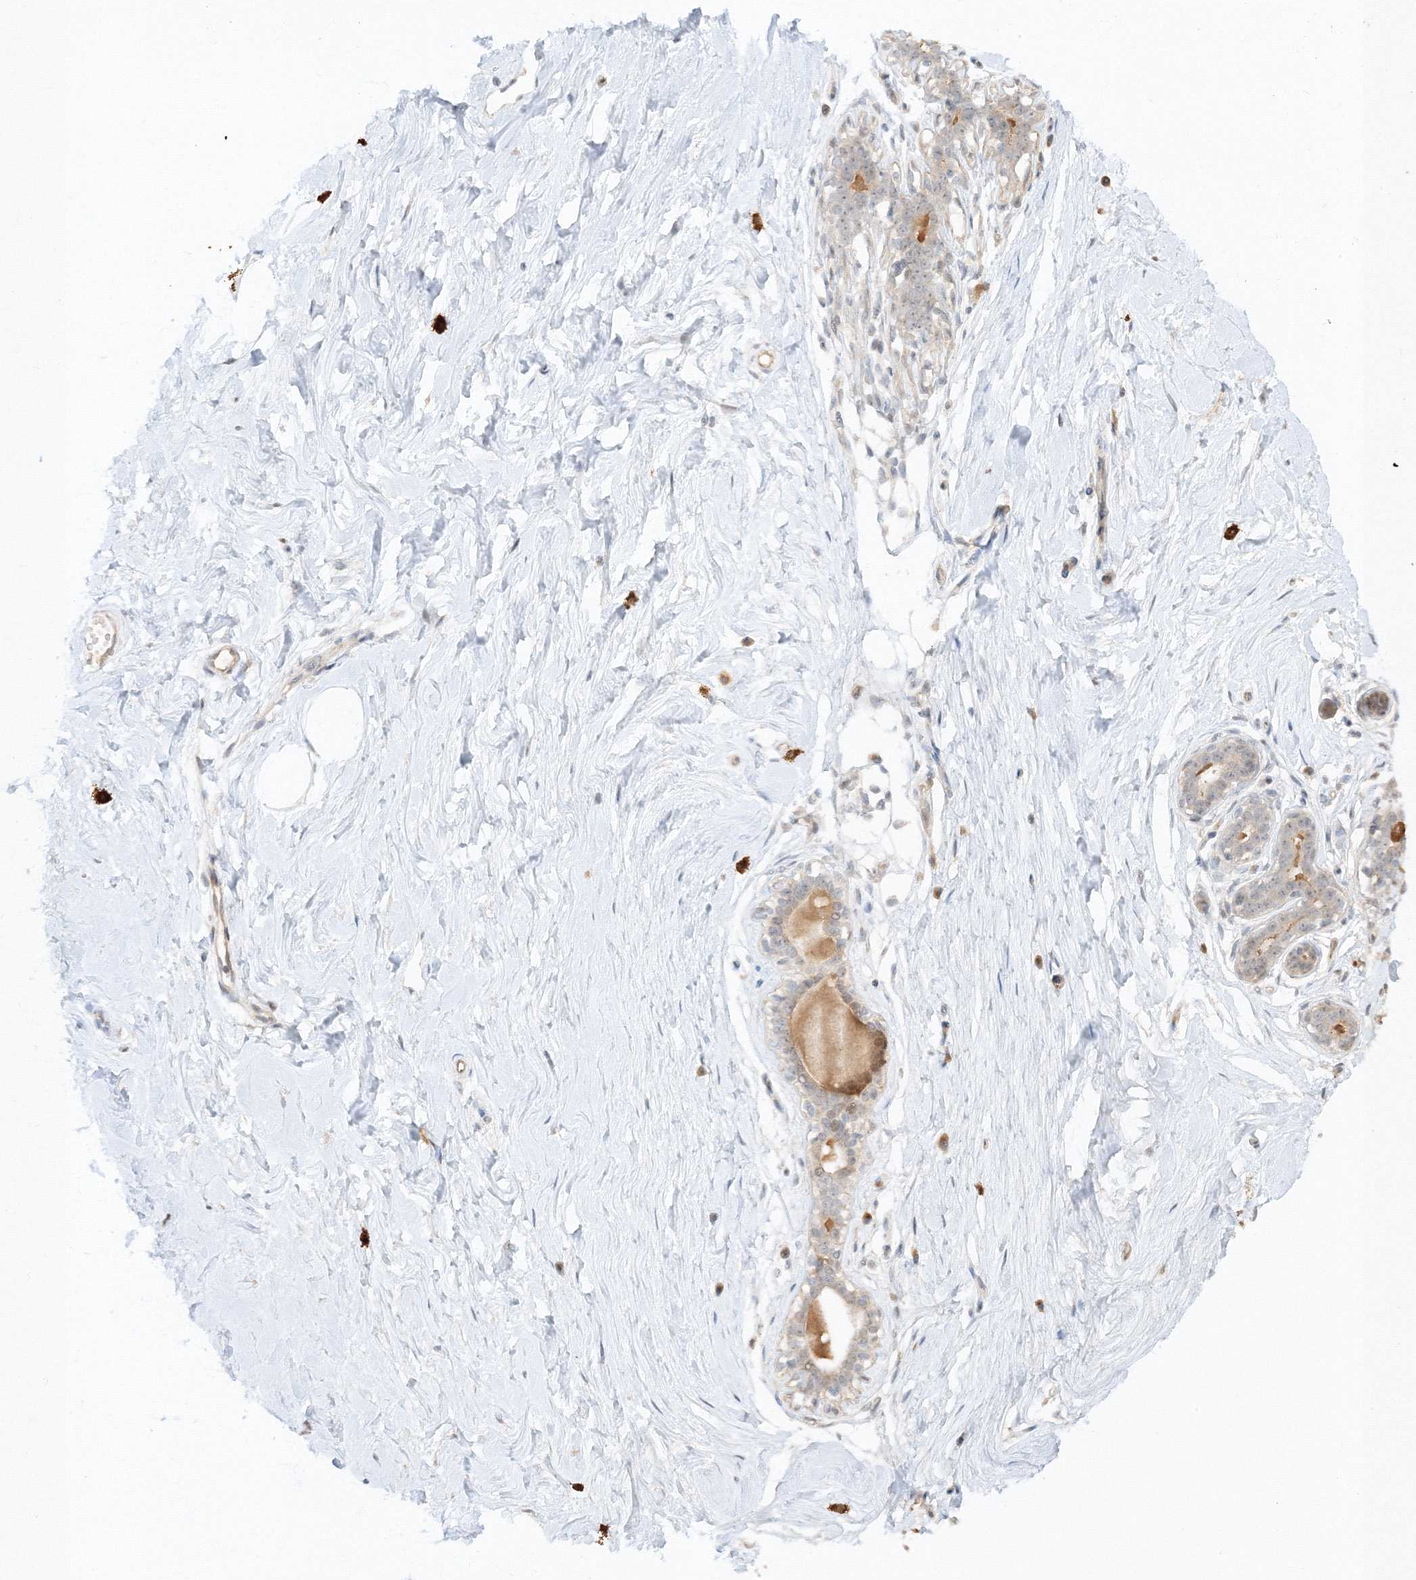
{"staining": {"intensity": "negative", "quantity": "none", "location": "none"}, "tissue": "breast", "cell_type": "Adipocytes", "image_type": "normal", "snomed": [{"axis": "morphology", "description": "Normal tissue, NOS"}, {"axis": "morphology", "description": "Adenoma, NOS"}, {"axis": "topography", "description": "Breast"}], "caption": "DAB immunohistochemical staining of unremarkable breast displays no significant positivity in adipocytes. (DAB immunohistochemistry with hematoxylin counter stain).", "gene": "ETAA1", "patient": {"sex": "female", "age": 23}}